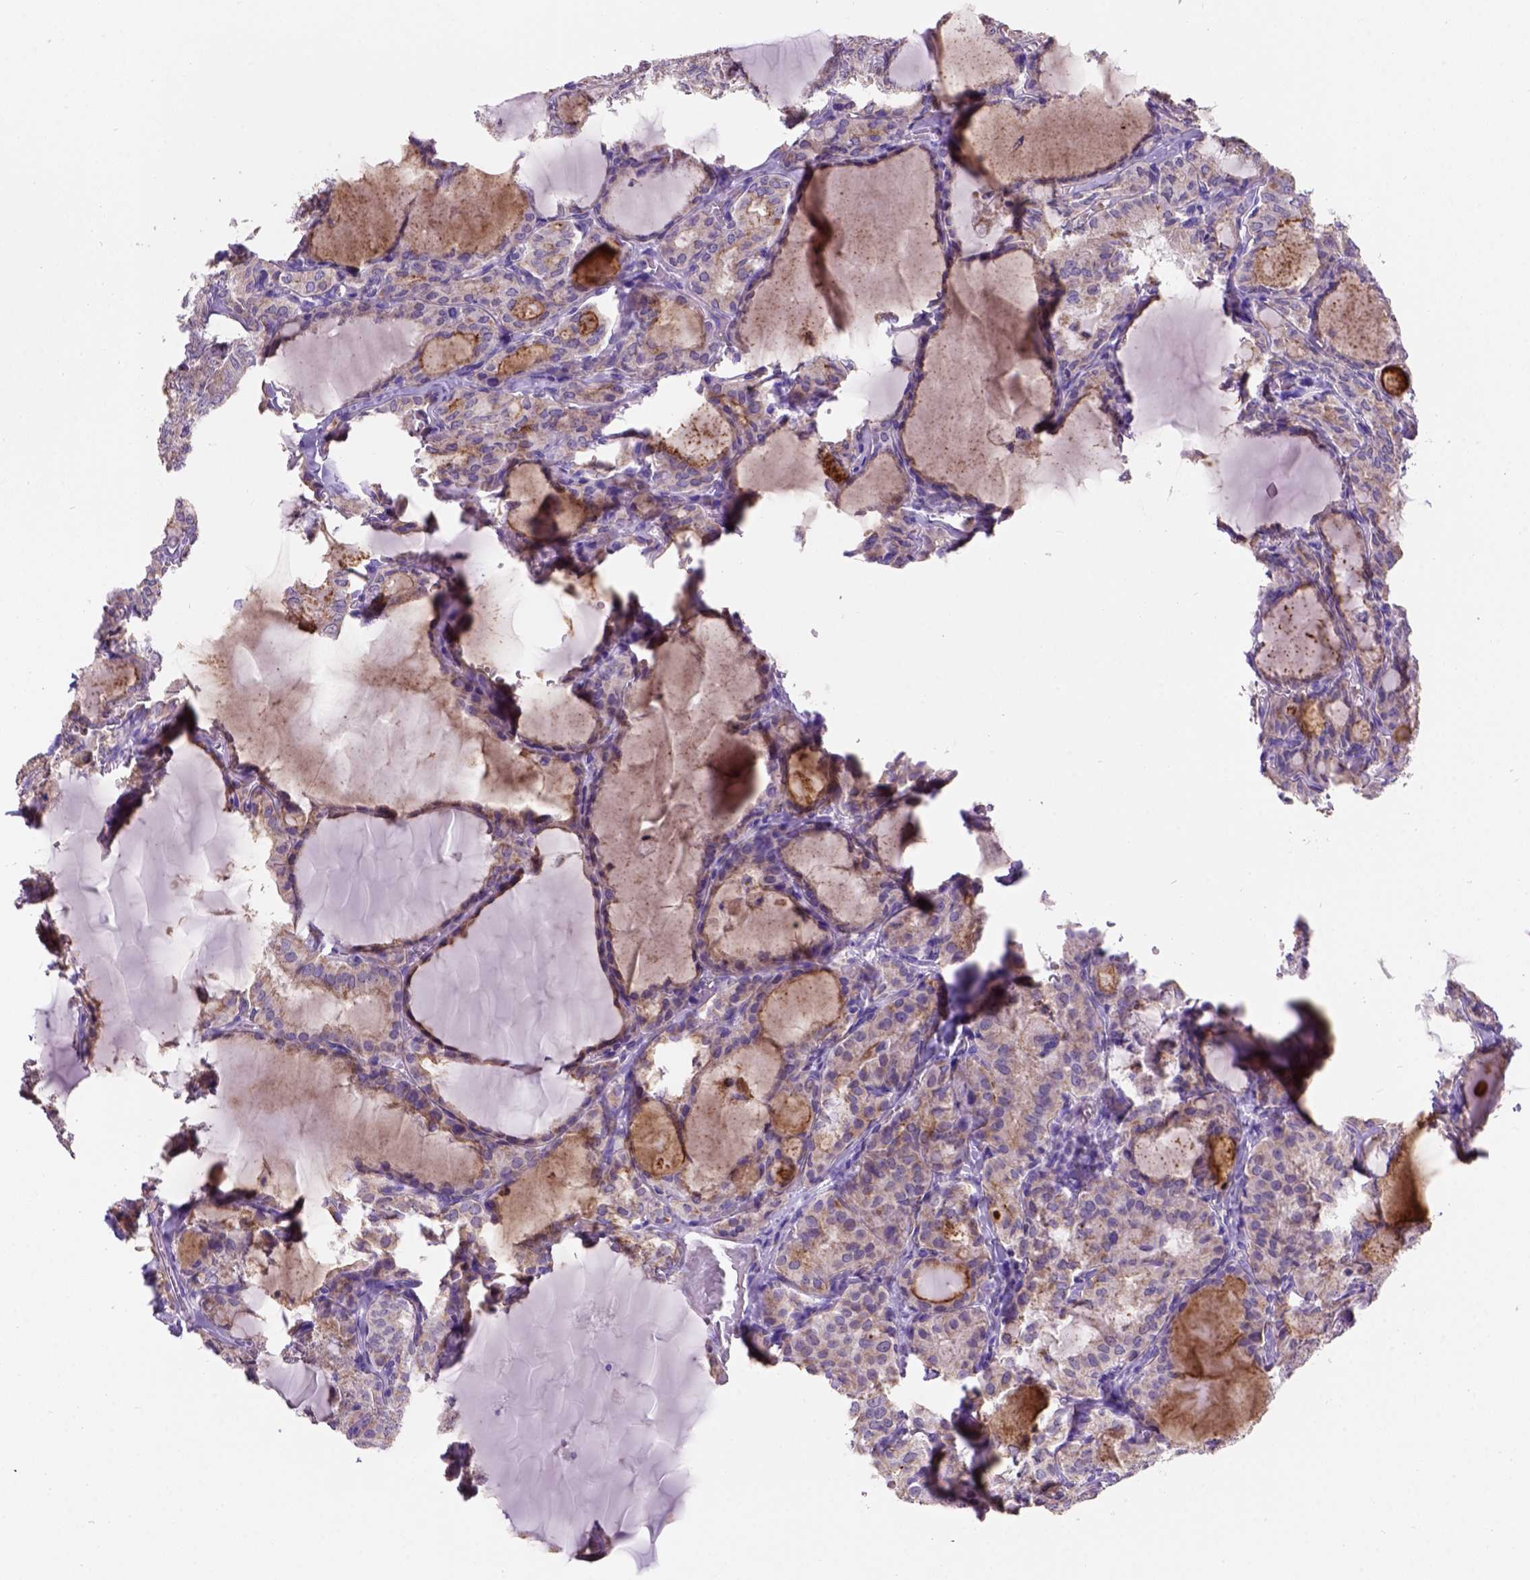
{"staining": {"intensity": "negative", "quantity": "none", "location": "none"}, "tissue": "thyroid cancer", "cell_type": "Tumor cells", "image_type": "cancer", "snomed": [{"axis": "morphology", "description": "Papillary adenocarcinoma, NOS"}, {"axis": "topography", "description": "Thyroid gland"}], "caption": "Immunohistochemistry (IHC) histopathology image of neoplastic tissue: human papillary adenocarcinoma (thyroid) stained with DAB (3,3'-diaminobenzidine) exhibits no significant protein expression in tumor cells. Brightfield microscopy of immunohistochemistry (IHC) stained with DAB (brown) and hematoxylin (blue), captured at high magnification.", "gene": "L2HGDH", "patient": {"sex": "male", "age": 20}}